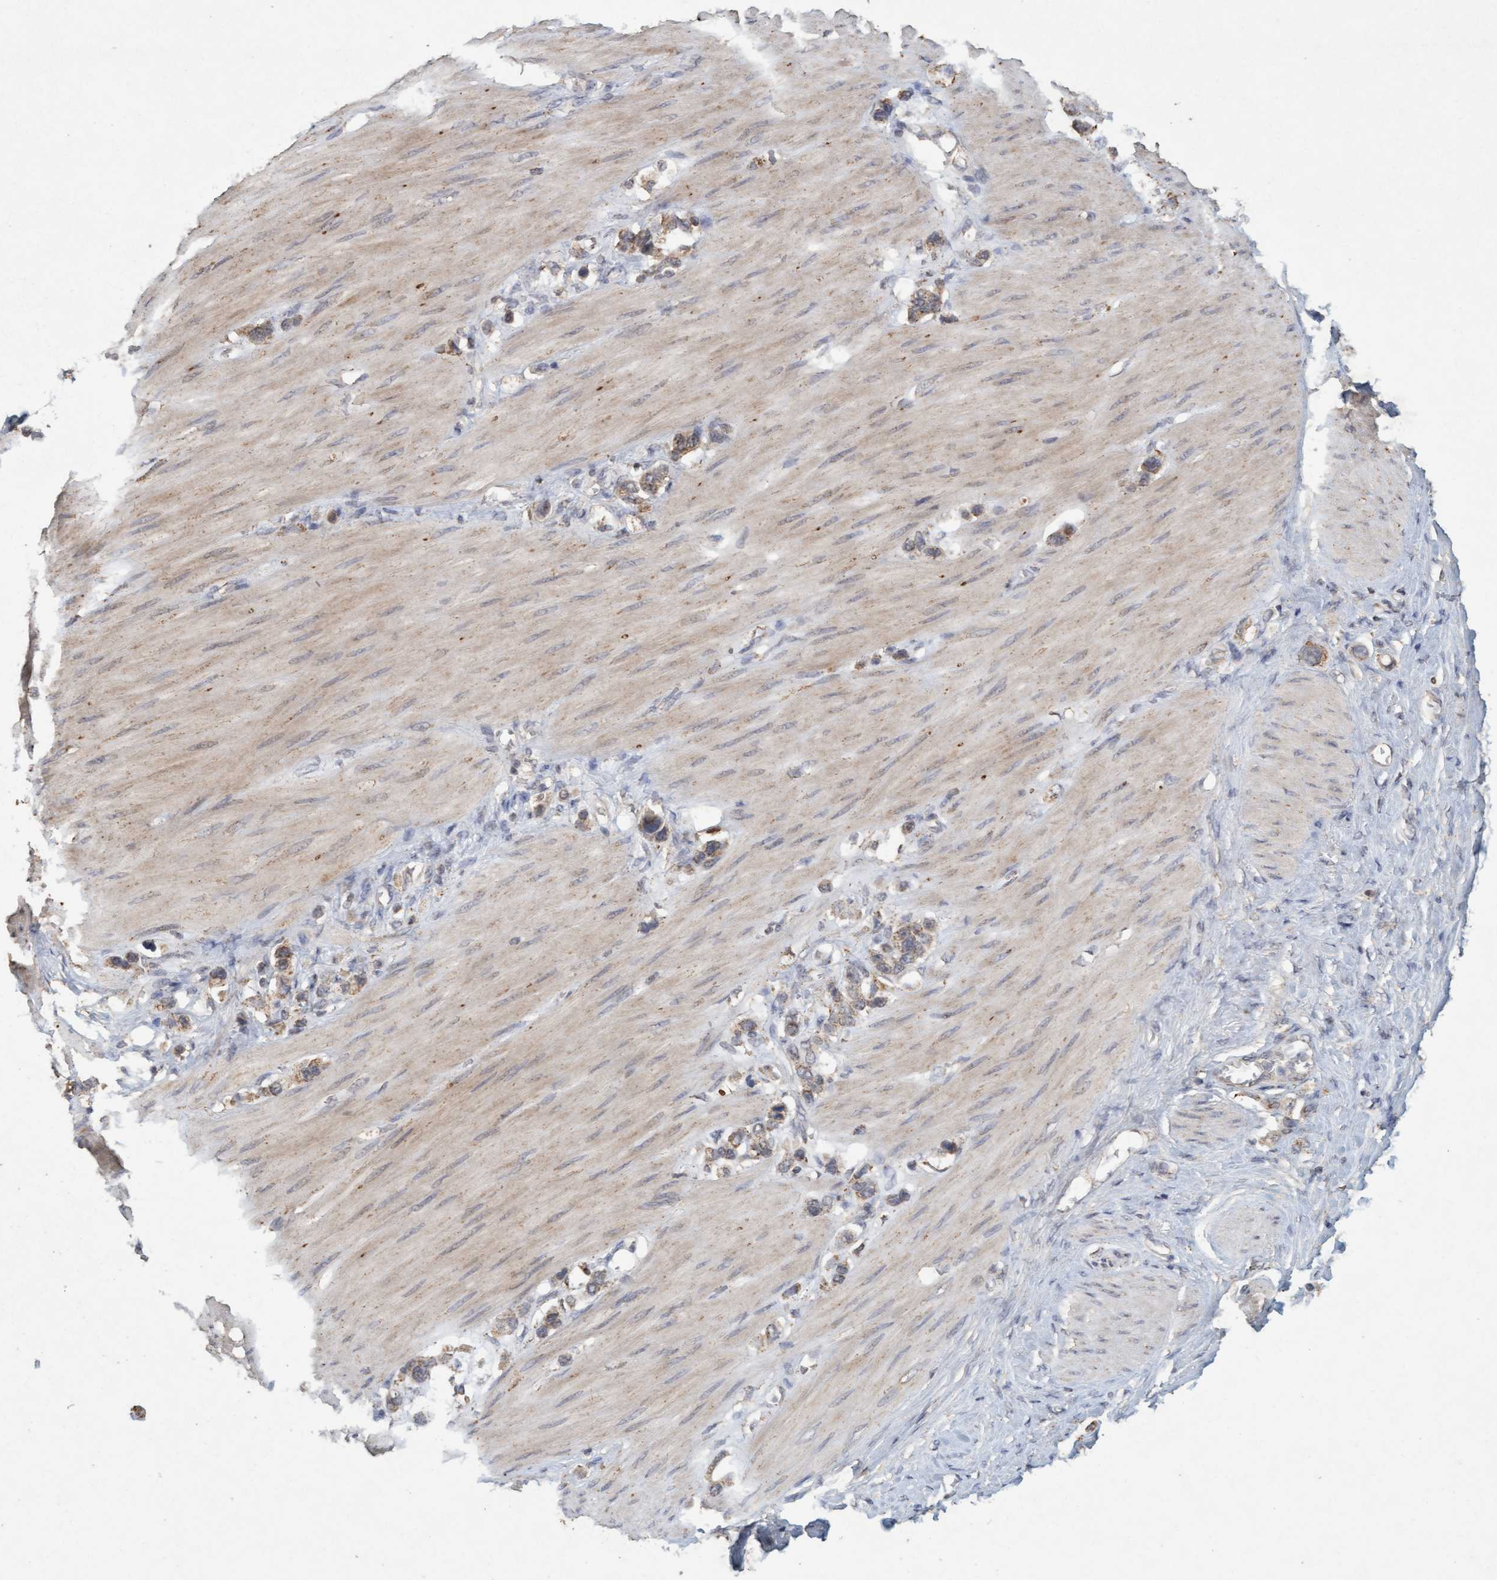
{"staining": {"intensity": "weak", "quantity": ">75%", "location": "cytoplasmic/membranous"}, "tissue": "stomach cancer", "cell_type": "Tumor cells", "image_type": "cancer", "snomed": [{"axis": "morphology", "description": "Adenocarcinoma, NOS"}, {"axis": "topography", "description": "Stomach"}], "caption": "A low amount of weak cytoplasmic/membranous expression is identified in approximately >75% of tumor cells in adenocarcinoma (stomach) tissue. Nuclei are stained in blue.", "gene": "VSIG8", "patient": {"sex": "female", "age": 65}}